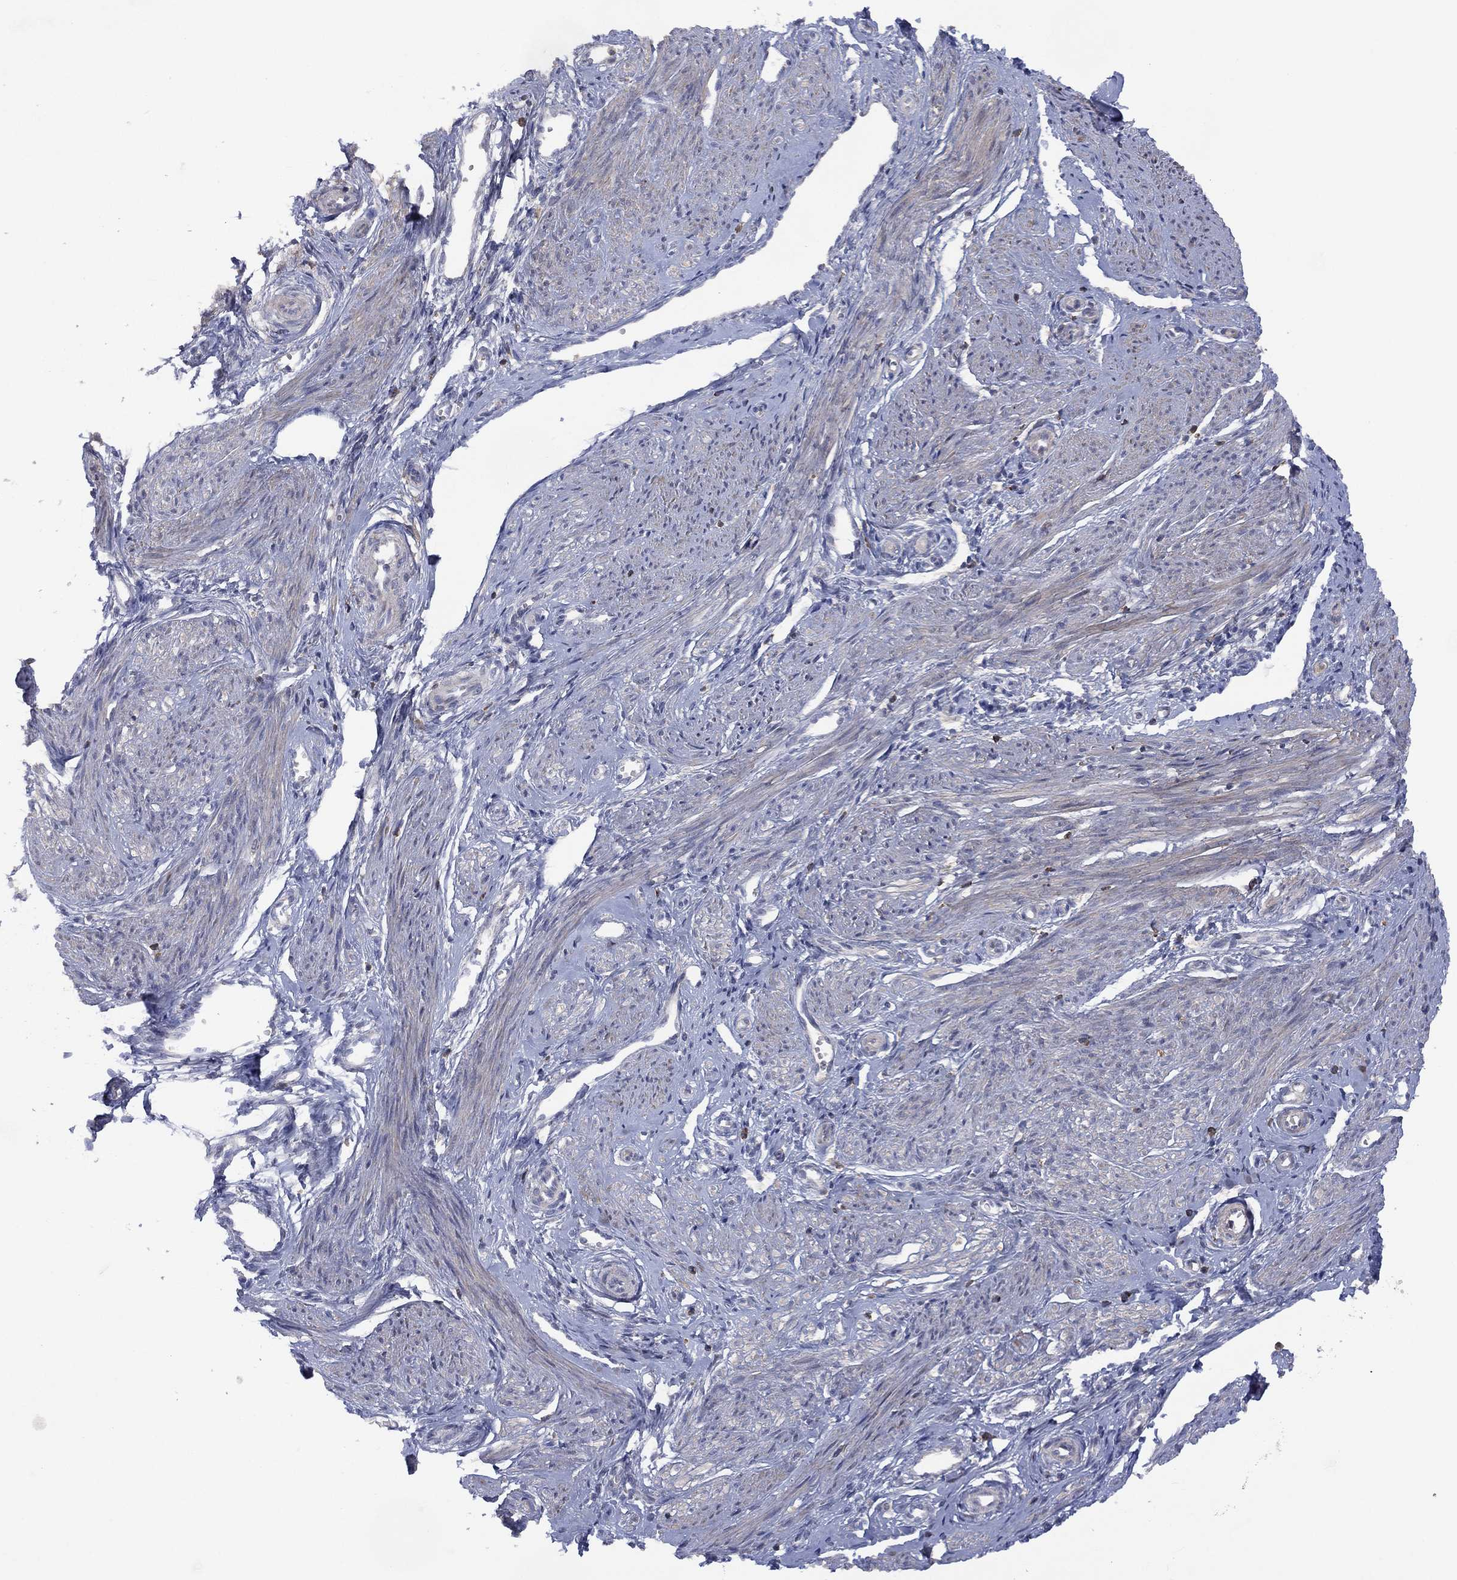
{"staining": {"intensity": "negative", "quantity": "none", "location": "none"}, "tissue": "endometrium", "cell_type": "Cells in endometrial stroma", "image_type": "normal", "snomed": [{"axis": "morphology", "description": "Normal tissue, NOS"}, {"axis": "topography", "description": "Cervix"}, {"axis": "topography", "description": "Endometrium"}], "caption": "Protein analysis of normal endometrium shows no significant expression in cells in endometrial stroma.", "gene": "DOCK8", "patient": {"sex": "female", "age": 37}}